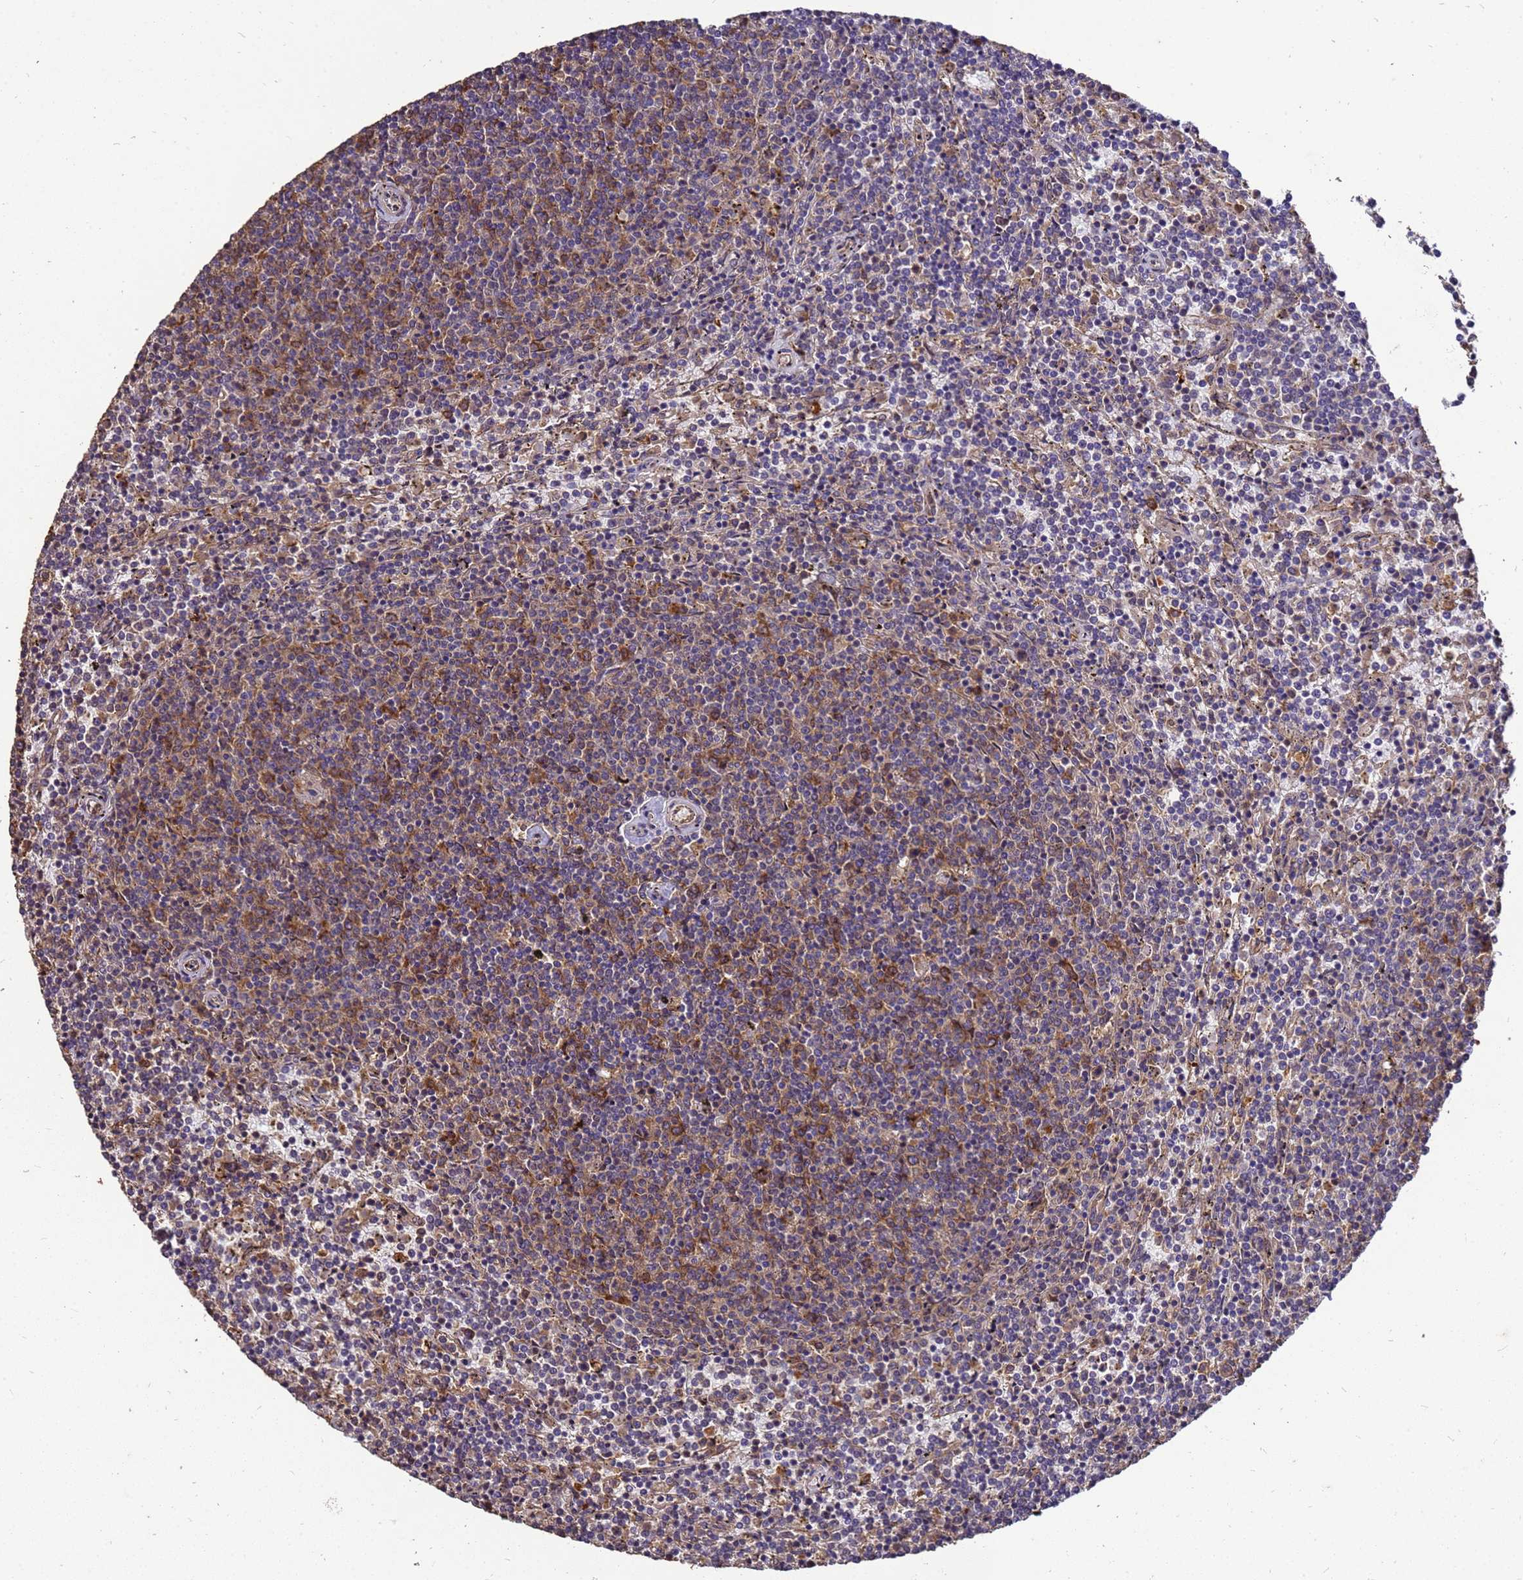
{"staining": {"intensity": "weak", "quantity": "<25%", "location": "cytoplasmic/membranous"}, "tissue": "lymphoma", "cell_type": "Tumor cells", "image_type": "cancer", "snomed": [{"axis": "morphology", "description": "Malignant lymphoma, non-Hodgkin's type, Low grade"}, {"axis": "topography", "description": "Spleen"}], "caption": "The histopathology image demonstrates no staining of tumor cells in lymphoma. (DAB IHC visualized using brightfield microscopy, high magnification).", "gene": "ZNF618", "patient": {"sex": "female", "age": 50}}